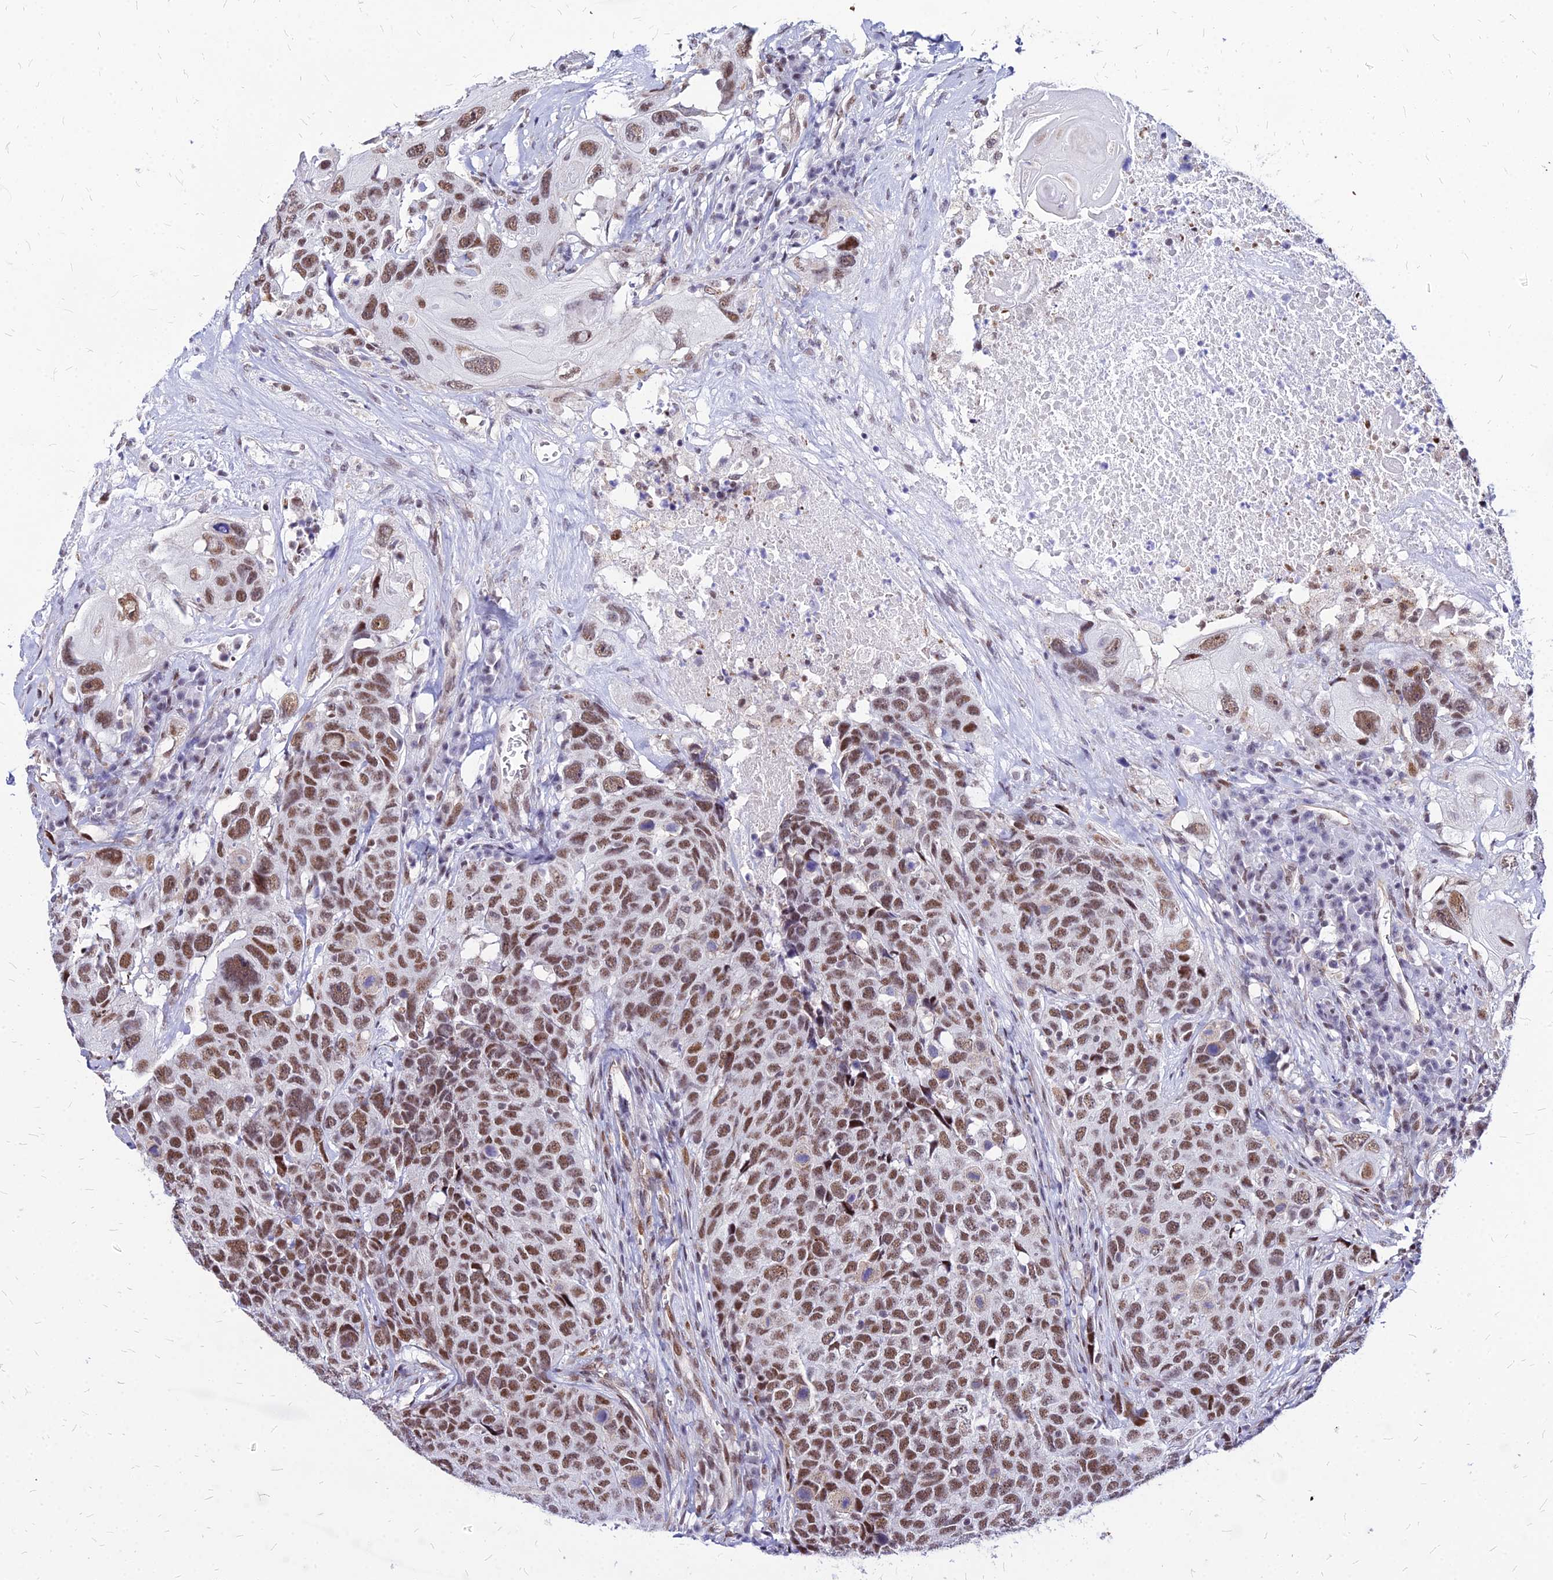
{"staining": {"intensity": "moderate", "quantity": ">75%", "location": "nuclear"}, "tissue": "head and neck cancer", "cell_type": "Tumor cells", "image_type": "cancer", "snomed": [{"axis": "morphology", "description": "Squamous cell carcinoma, NOS"}, {"axis": "topography", "description": "Head-Neck"}], "caption": "A medium amount of moderate nuclear positivity is appreciated in about >75% of tumor cells in head and neck squamous cell carcinoma tissue.", "gene": "FDX2", "patient": {"sex": "male", "age": 66}}